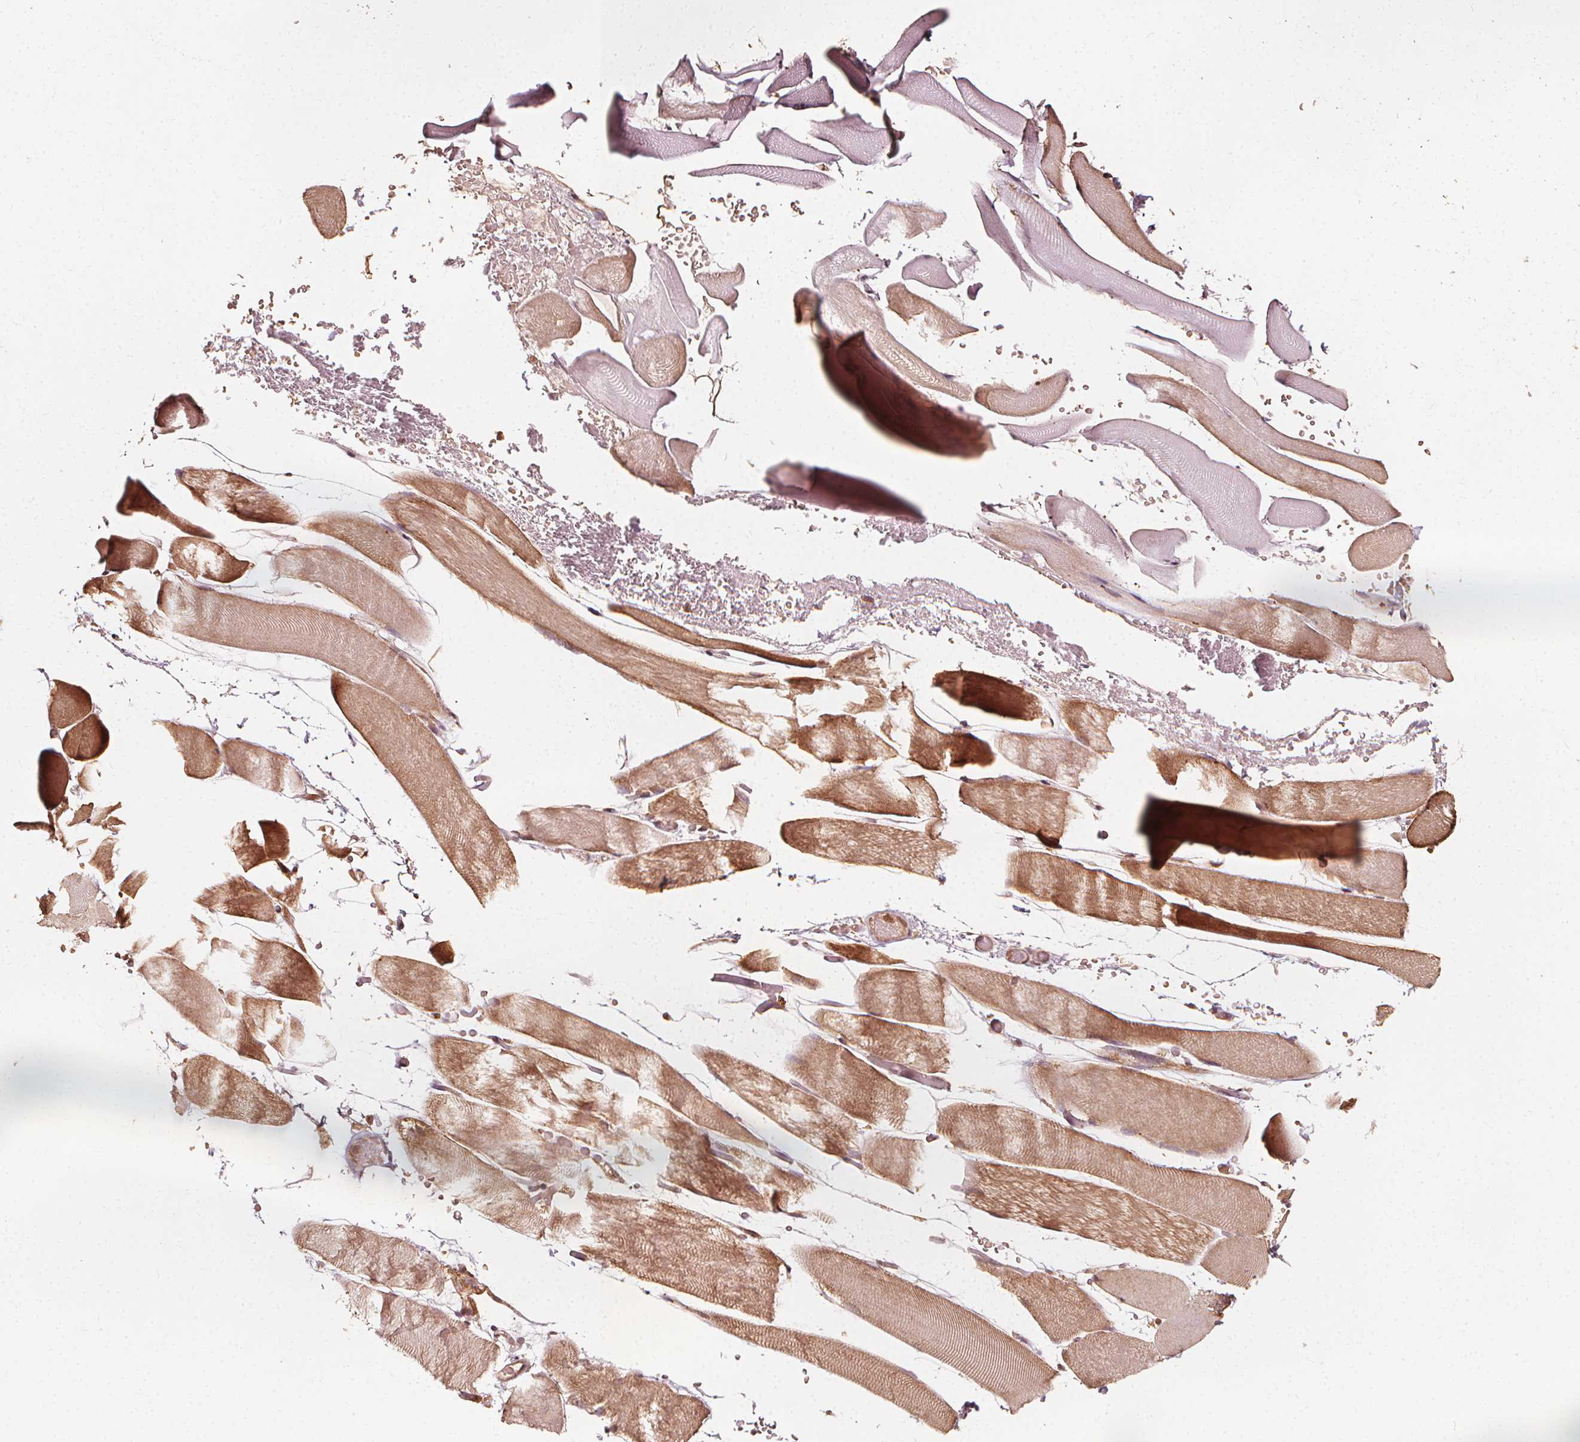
{"staining": {"intensity": "moderate", "quantity": ">75%", "location": "cytoplasmic/membranous"}, "tissue": "skeletal muscle", "cell_type": "Myocytes", "image_type": "normal", "snomed": [{"axis": "morphology", "description": "Normal tissue, NOS"}, {"axis": "topography", "description": "Skeletal muscle"}], "caption": "Immunohistochemical staining of normal human skeletal muscle demonstrates medium levels of moderate cytoplasmic/membranous expression in approximately >75% of myocytes. (DAB = brown stain, brightfield microscopy at high magnification).", "gene": "NPC1", "patient": {"sex": "female", "age": 37}}